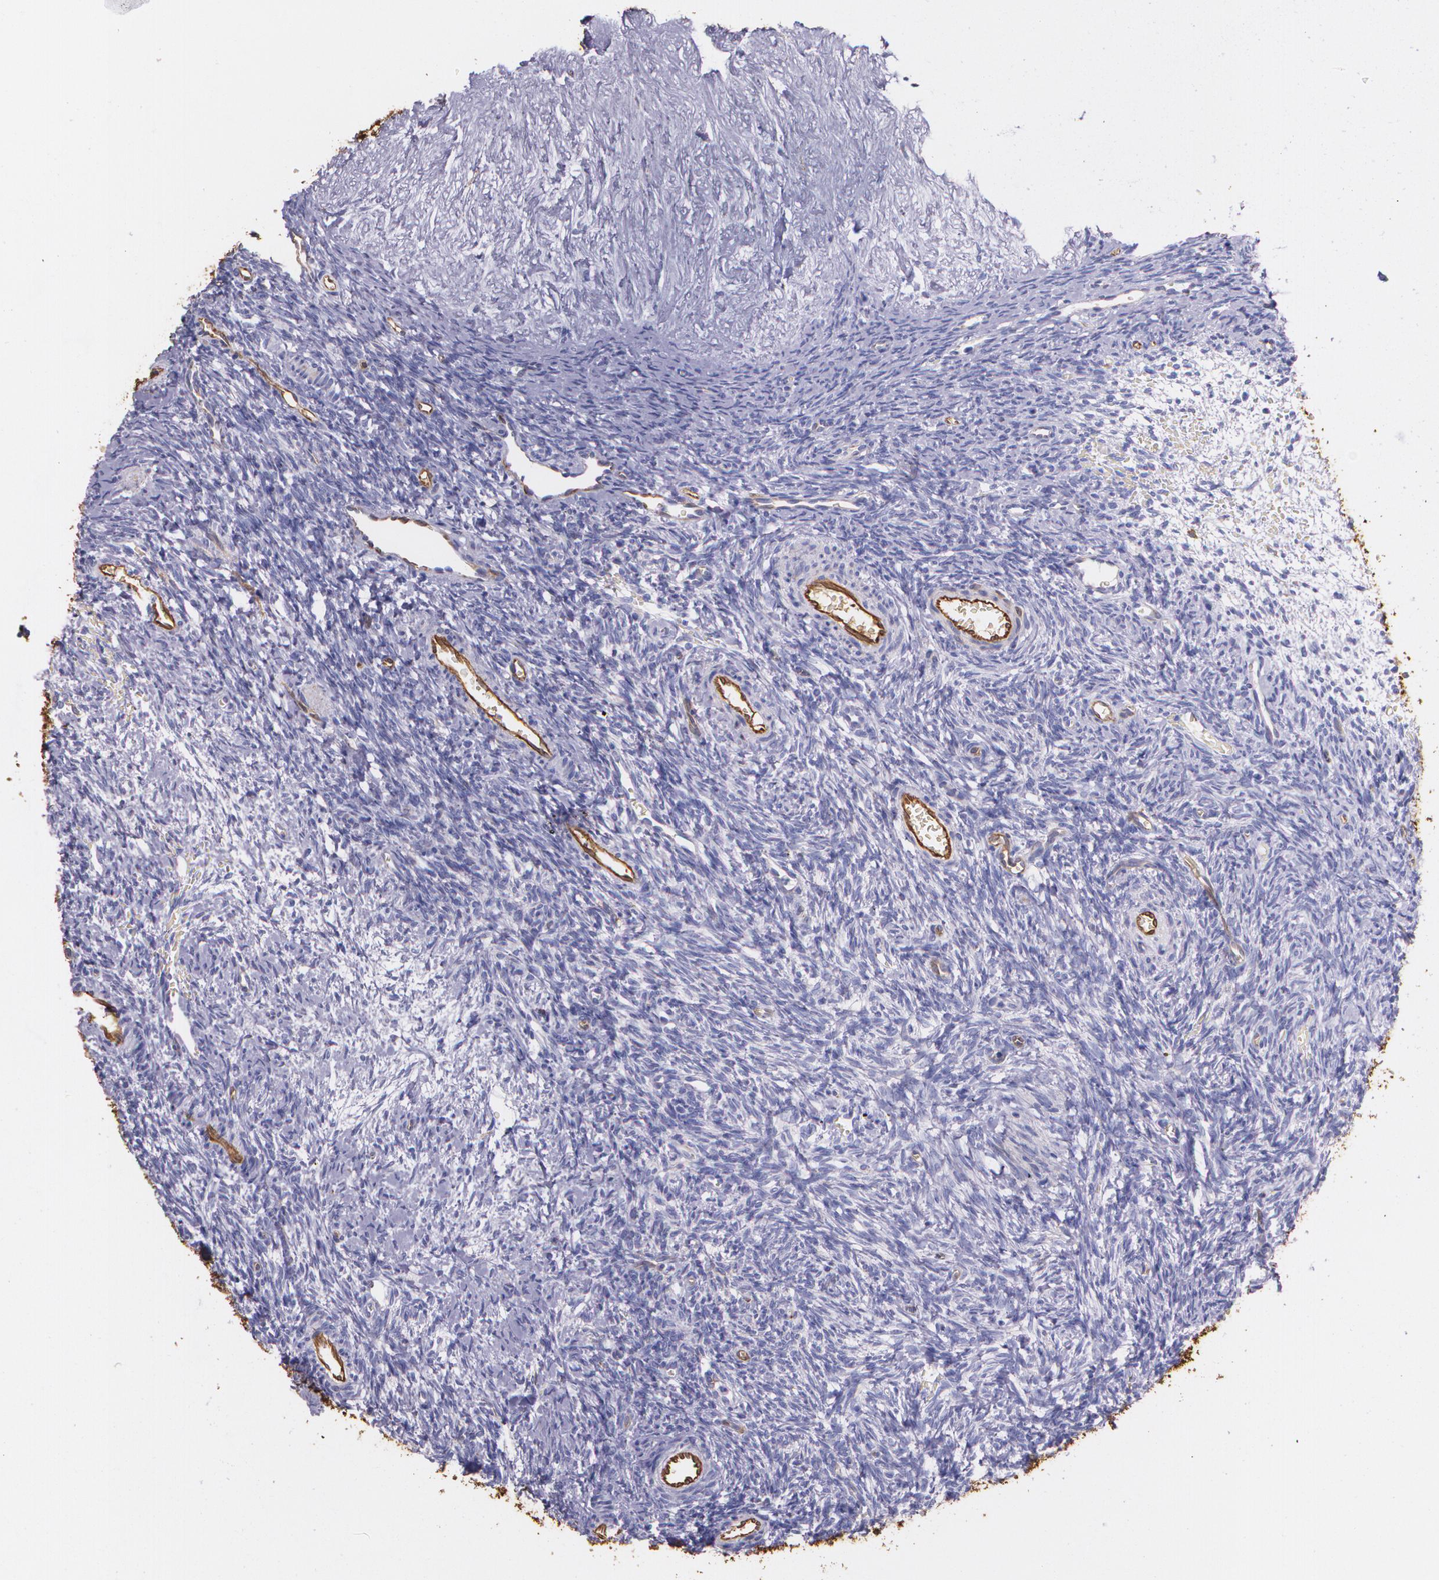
{"staining": {"intensity": "negative", "quantity": "none", "location": "none"}, "tissue": "ovary", "cell_type": "Follicle cells", "image_type": "normal", "snomed": [{"axis": "morphology", "description": "Normal tissue, NOS"}, {"axis": "topography", "description": "Ovary"}], "caption": "Protein analysis of unremarkable ovary exhibits no significant positivity in follicle cells.", "gene": "MMP2", "patient": {"sex": "female", "age": 39}}